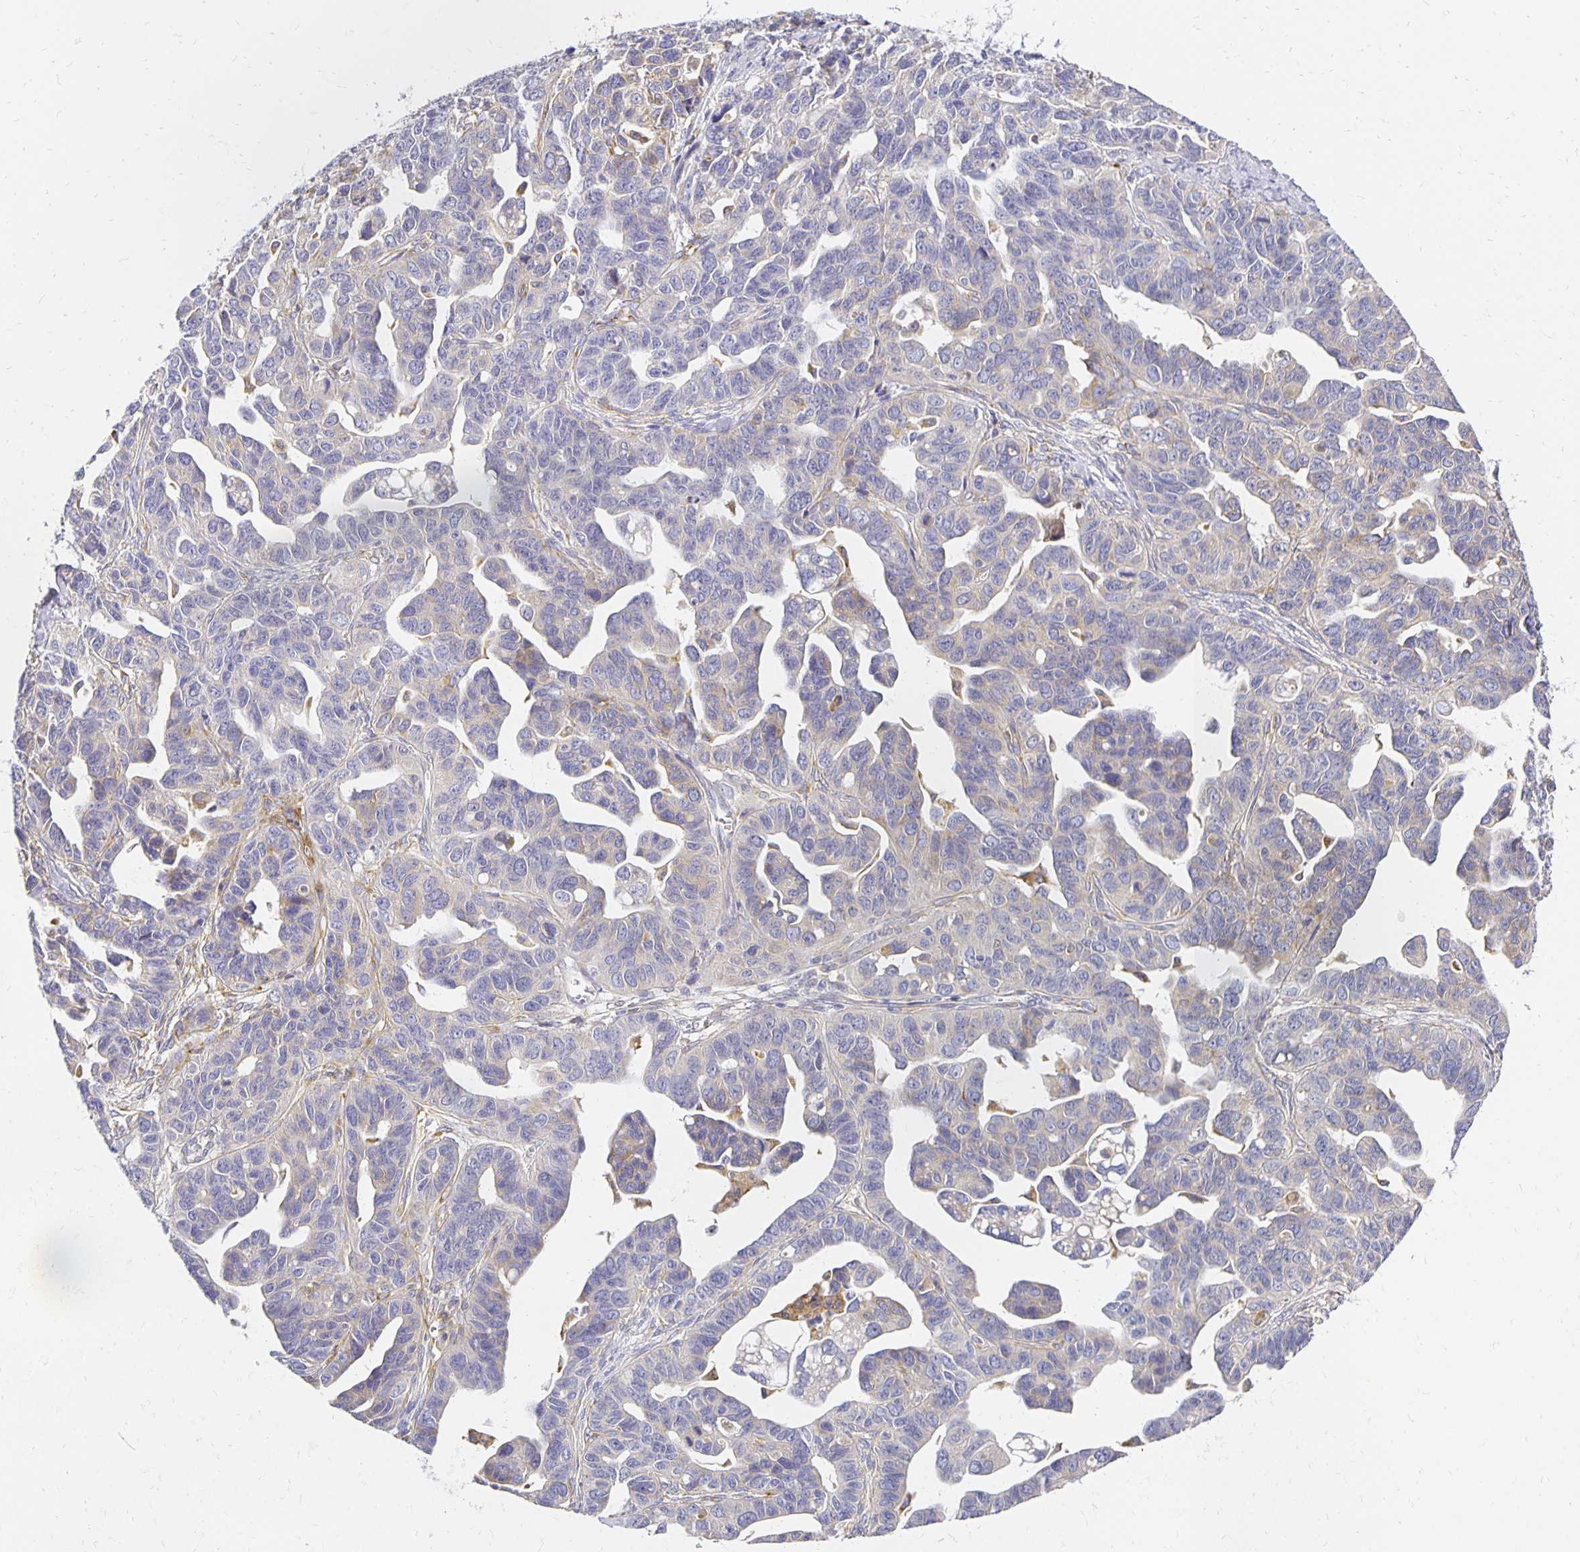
{"staining": {"intensity": "negative", "quantity": "none", "location": "none"}, "tissue": "ovarian cancer", "cell_type": "Tumor cells", "image_type": "cancer", "snomed": [{"axis": "morphology", "description": "Cystadenocarcinoma, serous, NOS"}, {"axis": "topography", "description": "Ovary"}], "caption": "Tumor cells show no significant positivity in ovarian cancer. (DAB immunohistochemistry (IHC) visualized using brightfield microscopy, high magnification).", "gene": "PLOD1", "patient": {"sex": "female", "age": 69}}